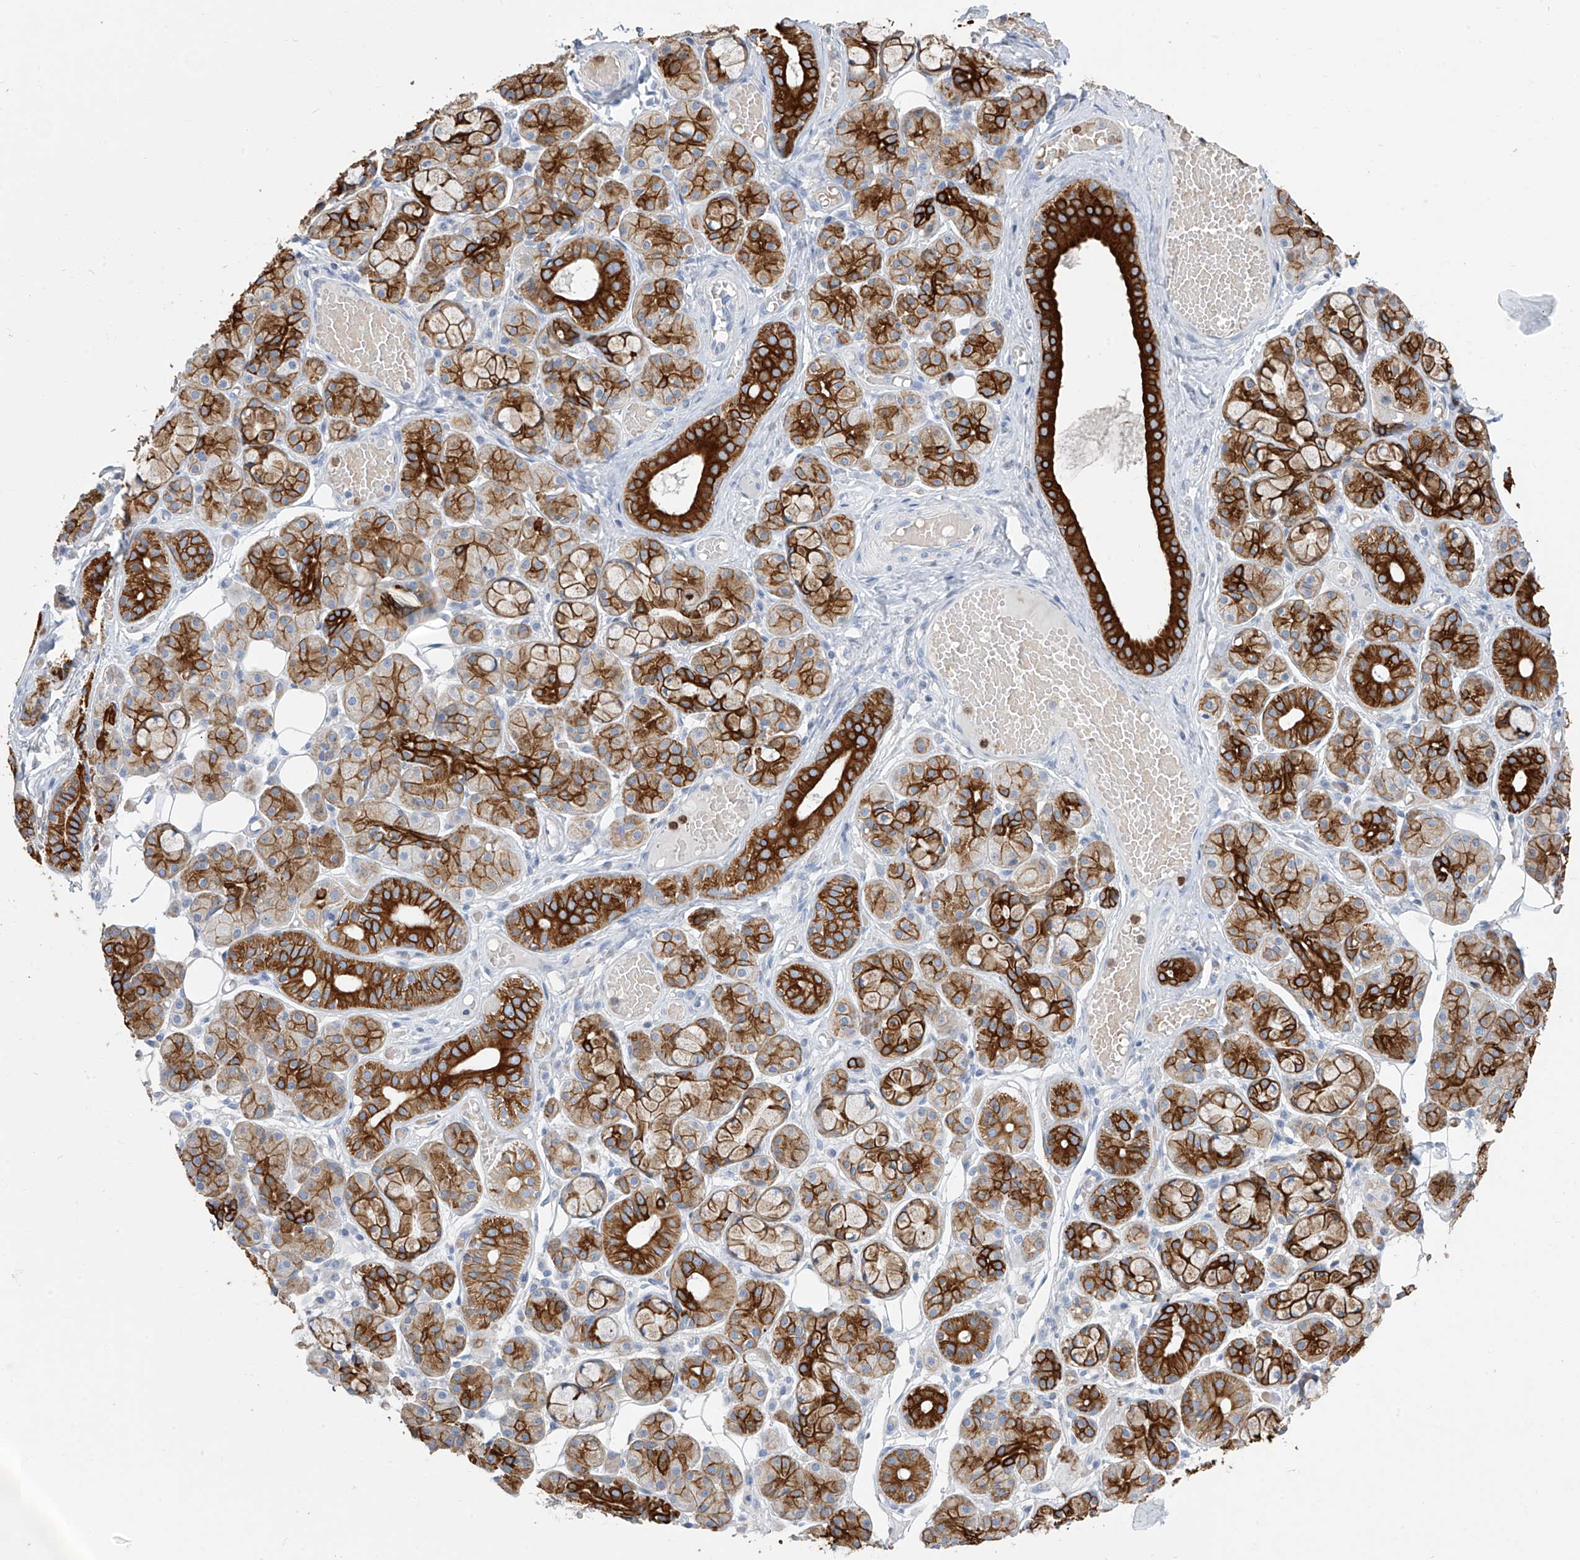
{"staining": {"intensity": "strong", "quantity": ">75%", "location": "cytoplasmic/membranous"}, "tissue": "salivary gland", "cell_type": "Glandular cells", "image_type": "normal", "snomed": [{"axis": "morphology", "description": "Normal tissue, NOS"}, {"axis": "topography", "description": "Salivary gland"}], "caption": "The photomicrograph reveals staining of benign salivary gland, revealing strong cytoplasmic/membranous protein expression (brown color) within glandular cells.", "gene": "PAFAH1B3", "patient": {"sex": "male", "age": 63}}